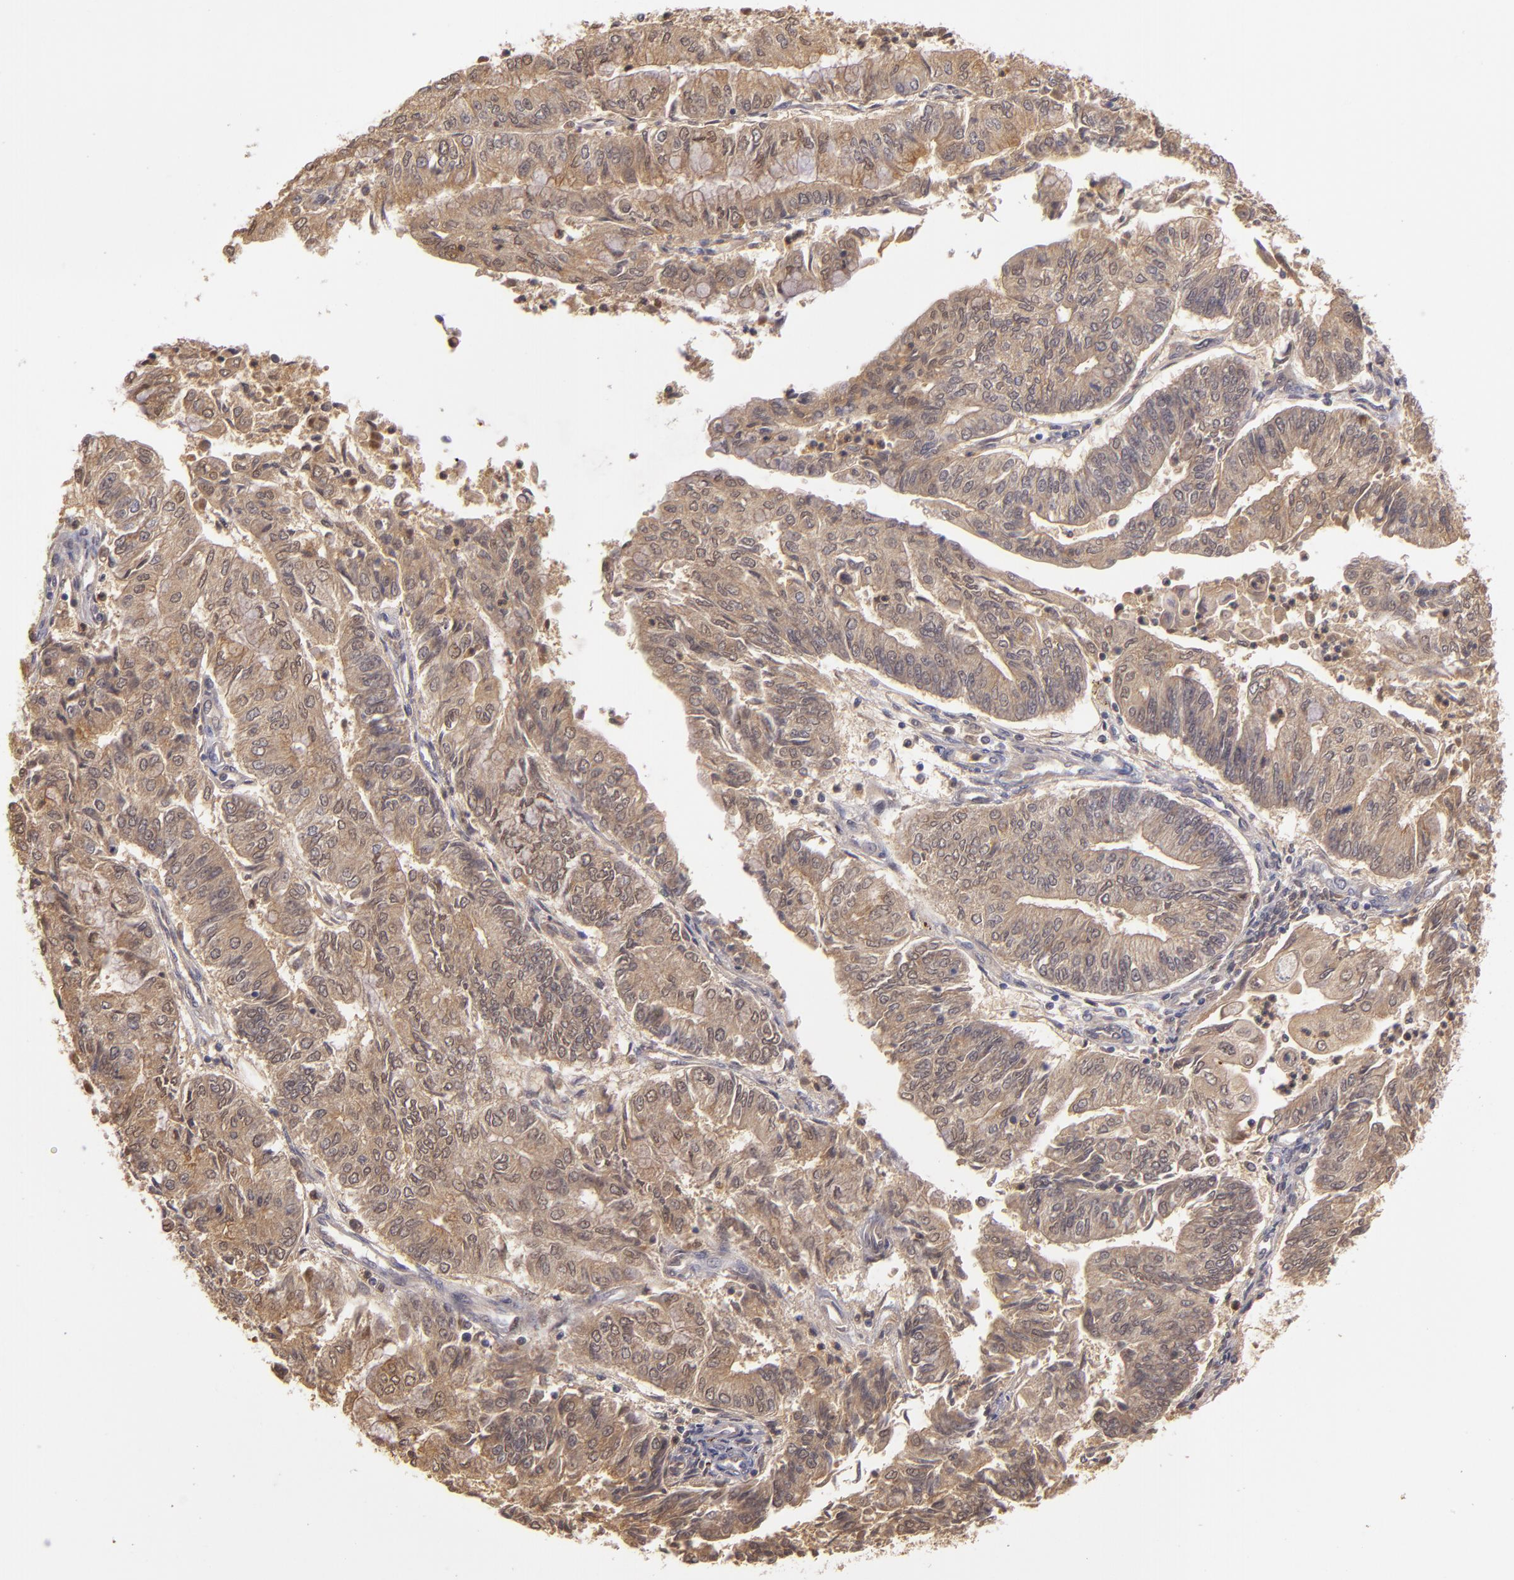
{"staining": {"intensity": "moderate", "quantity": ">75%", "location": "cytoplasmic/membranous"}, "tissue": "endometrial cancer", "cell_type": "Tumor cells", "image_type": "cancer", "snomed": [{"axis": "morphology", "description": "Adenocarcinoma, NOS"}, {"axis": "topography", "description": "Endometrium"}], "caption": "Endometrial cancer (adenocarcinoma) stained for a protein (brown) displays moderate cytoplasmic/membranous positive staining in approximately >75% of tumor cells.", "gene": "LRG1", "patient": {"sex": "female", "age": 59}}